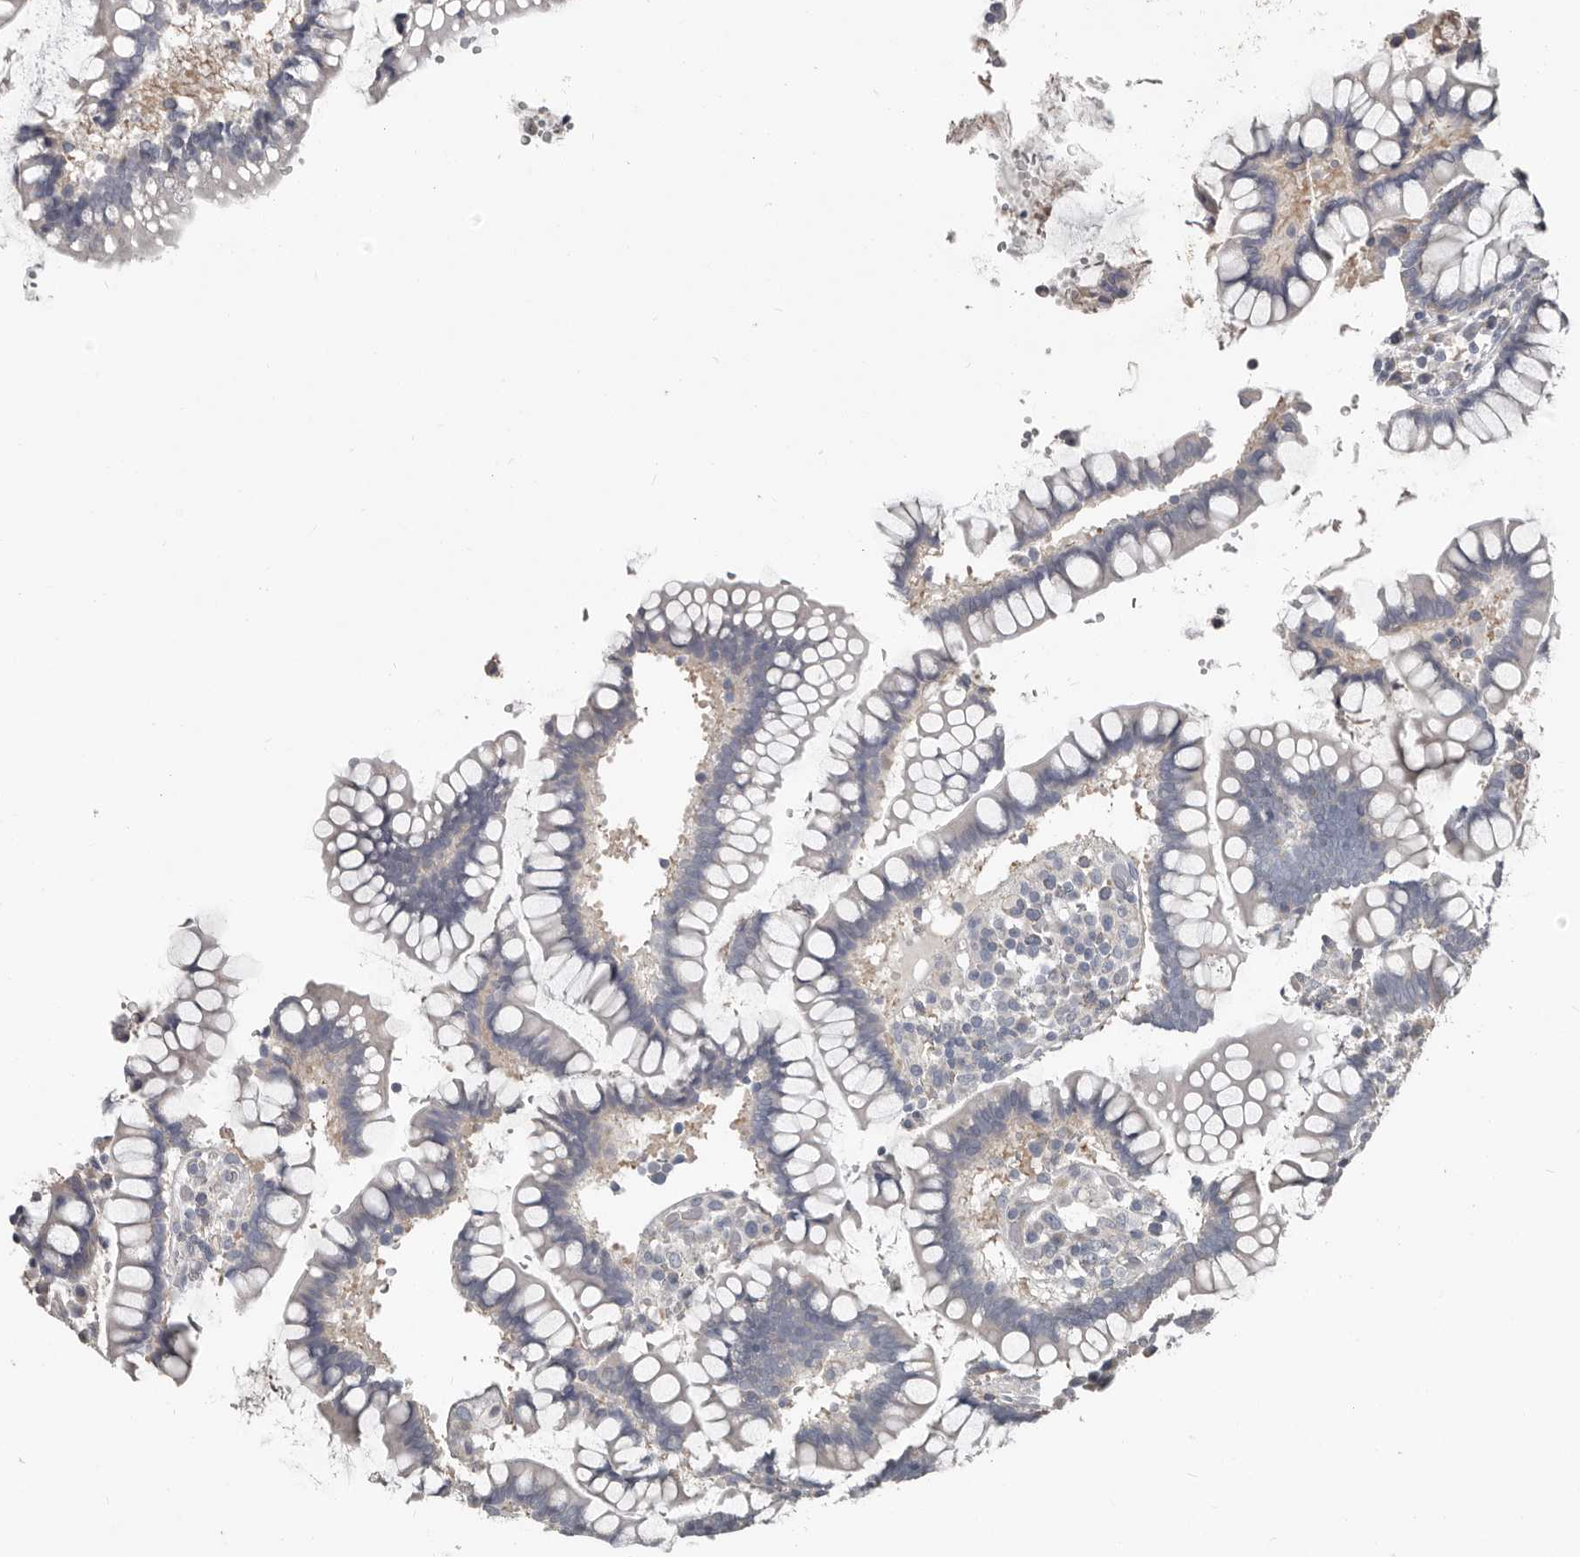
{"staining": {"intensity": "negative", "quantity": "none", "location": "none"}, "tissue": "colon", "cell_type": "Endothelial cells", "image_type": "normal", "snomed": [{"axis": "morphology", "description": "Normal tissue, NOS"}, {"axis": "topography", "description": "Colon"}], "caption": "Colon was stained to show a protein in brown. There is no significant staining in endothelial cells. (IHC, brightfield microscopy, high magnification).", "gene": "CA6", "patient": {"sex": "female", "age": 79}}